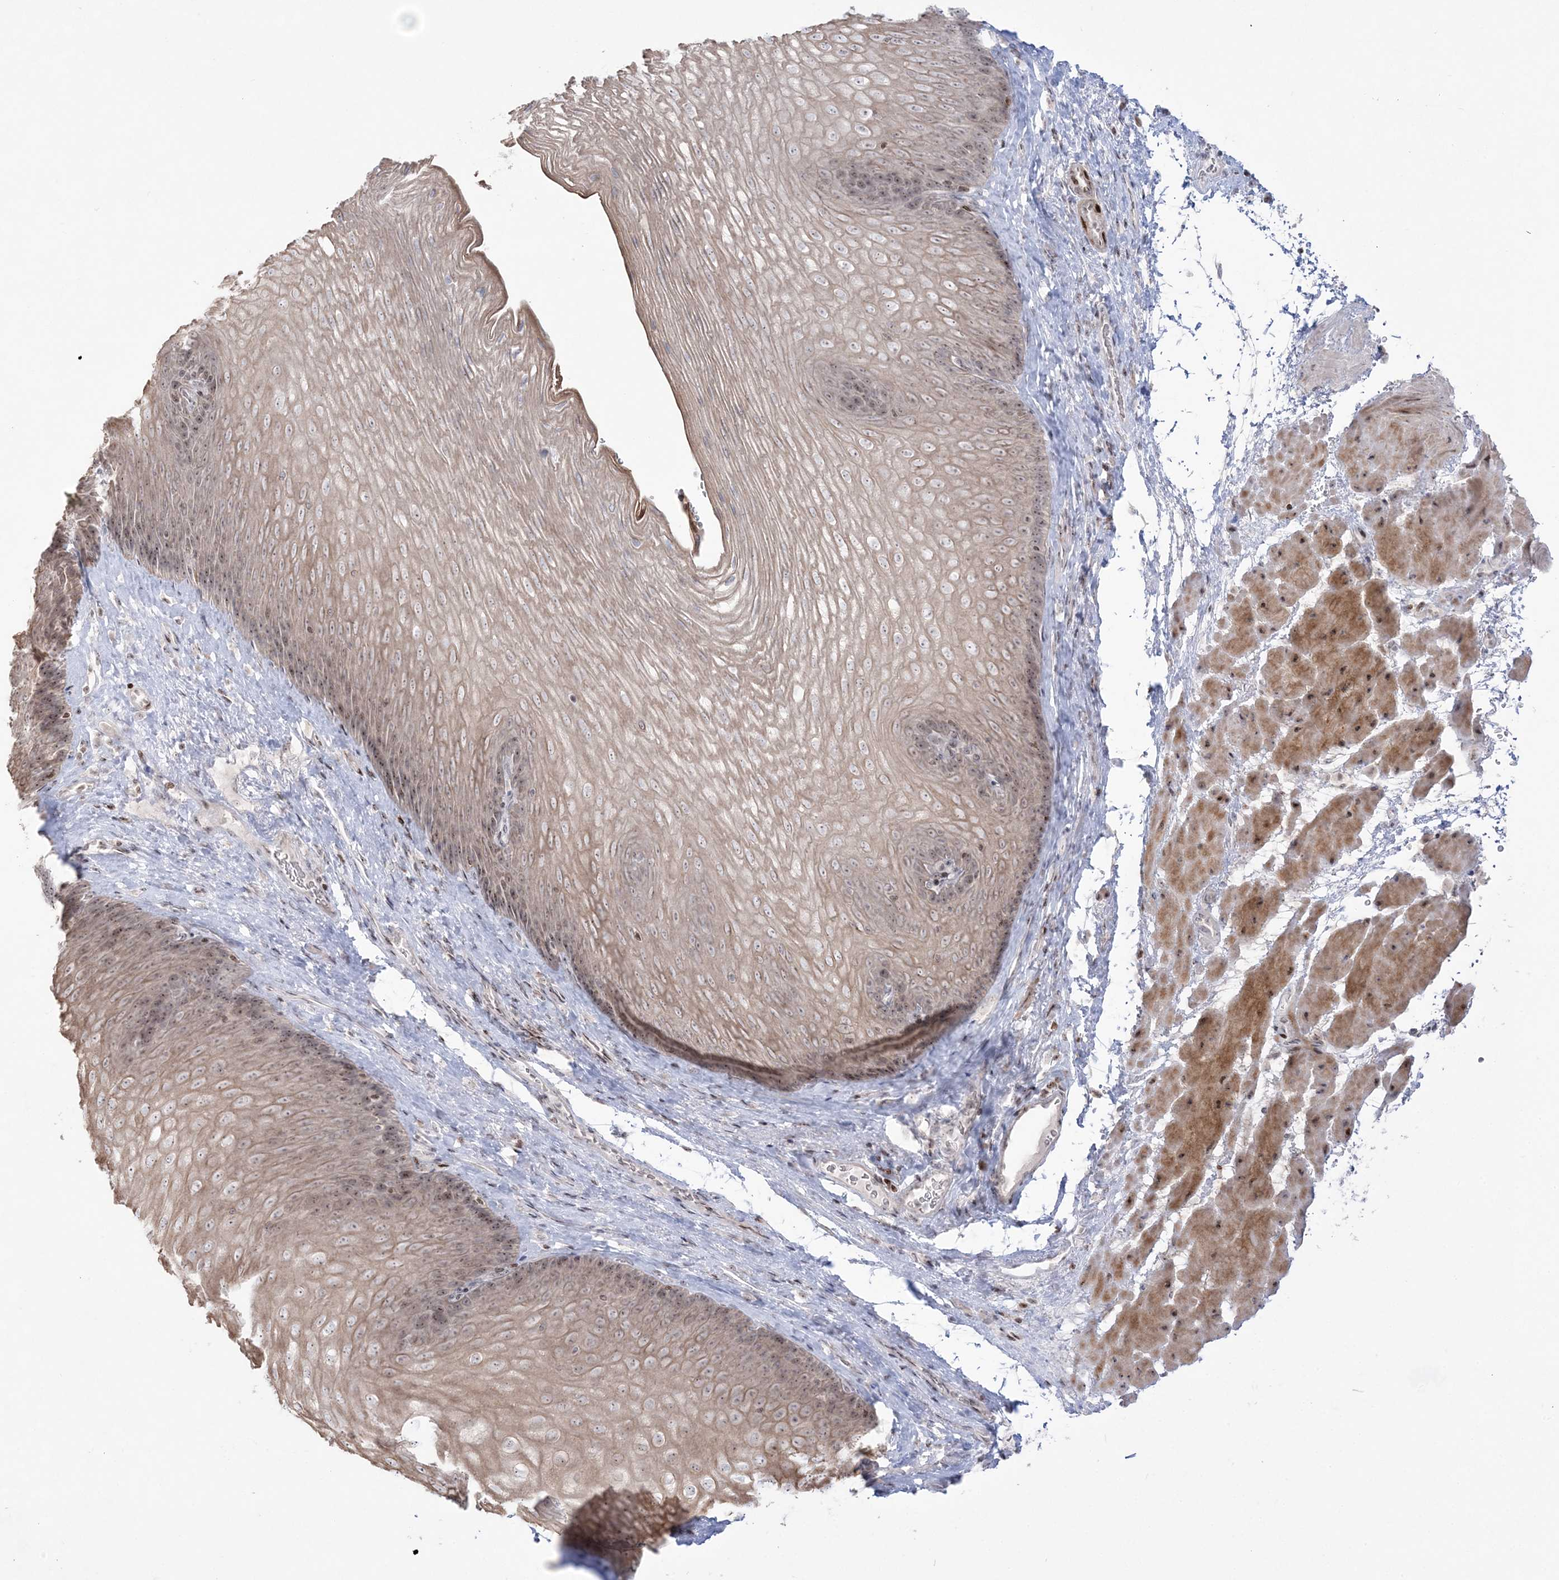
{"staining": {"intensity": "moderate", "quantity": "25%-75%", "location": "cytoplasmic/membranous,nuclear"}, "tissue": "esophagus", "cell_type": "Squamous epithelial cells", "image_type": "normal", "snomed": [{"axis": "morphology", "description": "Normal tissue, NOS"}, {"axis": "topography", "description": "Esophagus"}], "caption": "Moderate cytoplasmic/membranous,nuclear positivity is present in approximately 25%-75% of squamous epithelial cells in unremarkable esophagus. The staining was performed using DAB, with brown indicating positive protein expression. Nuclei are stained blue with hematoxylin.", "gene": "SH3BP4", "patient": {"sex": "female", "age": 66}}